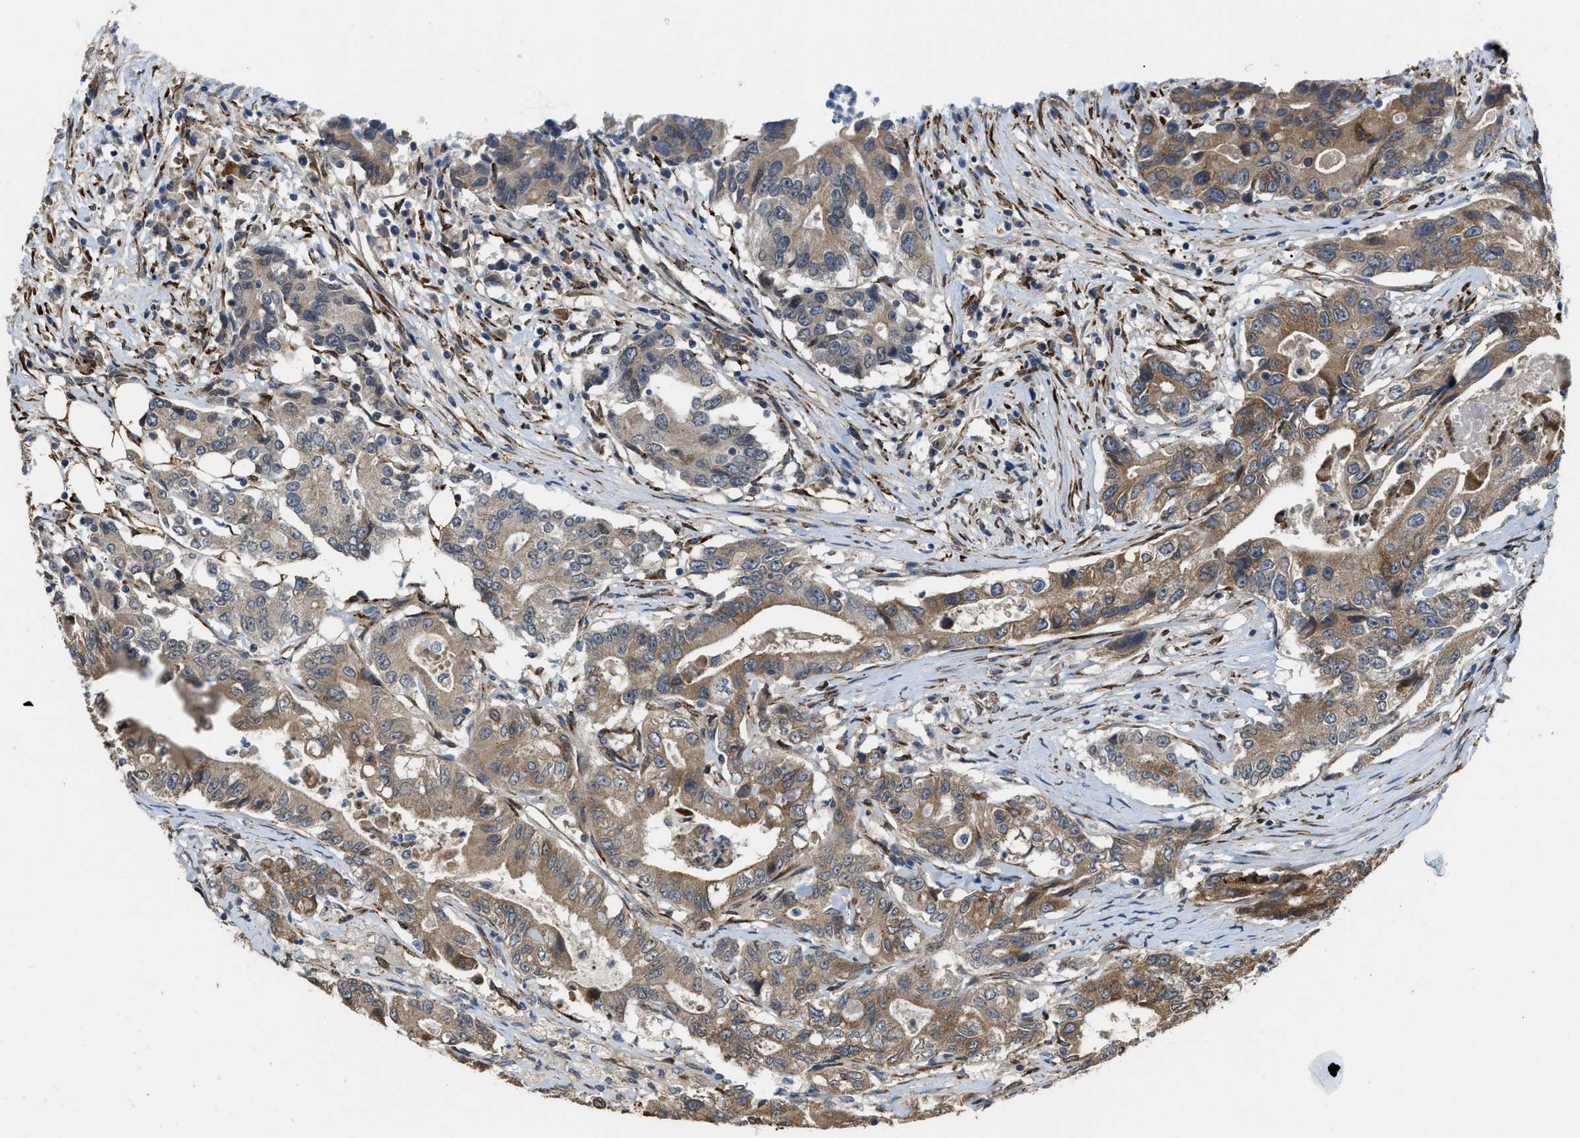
{"staining": {"intensity": "moderate", "quantity": ">75%", "location": "cytoplasmic/membranous"}, "tissue": "colorectal cancer", "cell_type": "Tumor cells", "image_type": "cancer", "snomed": [{"axis": "morphology", "description": "Adenocarcinoma, NOS"}, {"axis": "topography", "description": "Colon"}], "caption": "Immunohistochemical staining of colorectal cancer displays medium levels of moderate cytoplasmic/membranous expression in about >75% of tumor cells.", "gene": "SELENOM", "patient": {"sex": "female", "age": 77}}